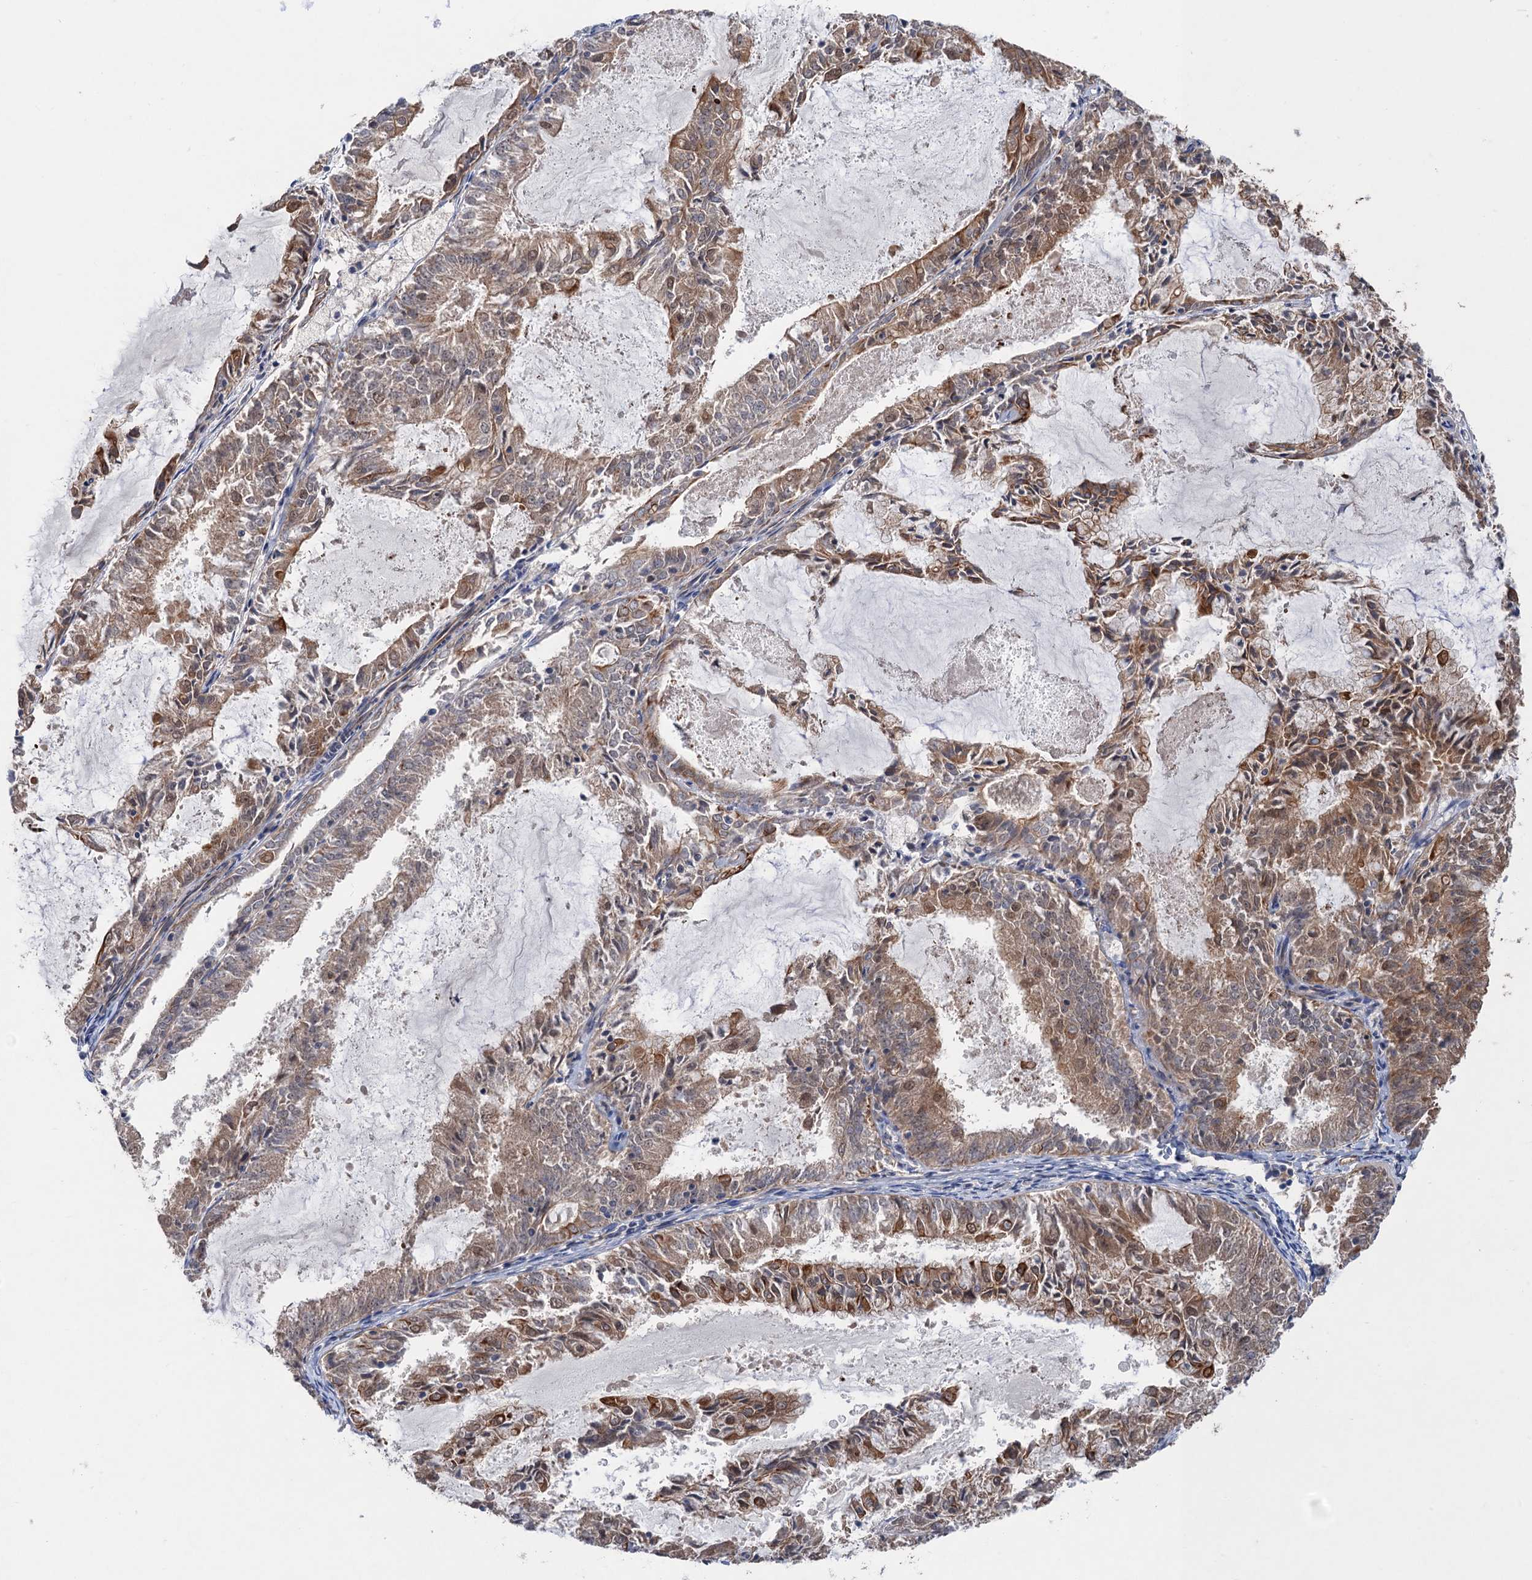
{"staining": {"intensity": "moderate", "quantity": "25%-75%", "location": "cytoplasmic/membranous,nuclear"}, "tissue": "endometrial cancer", "cell_type": "Tumor cells", "image_type": "cancer", "snomed": [{"axis": "morphology", "description": "Adenocarcinoma, NOS"}, {"axis": "topography", "description": "Endometrium"}], "caption": "High-power microscopy captured an immunohistochemistry (IHC) micrograph of endometrial cancer, revealing moderate cytoplasmic/membranous and nuclear expression in about 25%-75% of tumor cells.", "gene": "TTC31", "patient": {"sex": "female", "age": 57}}